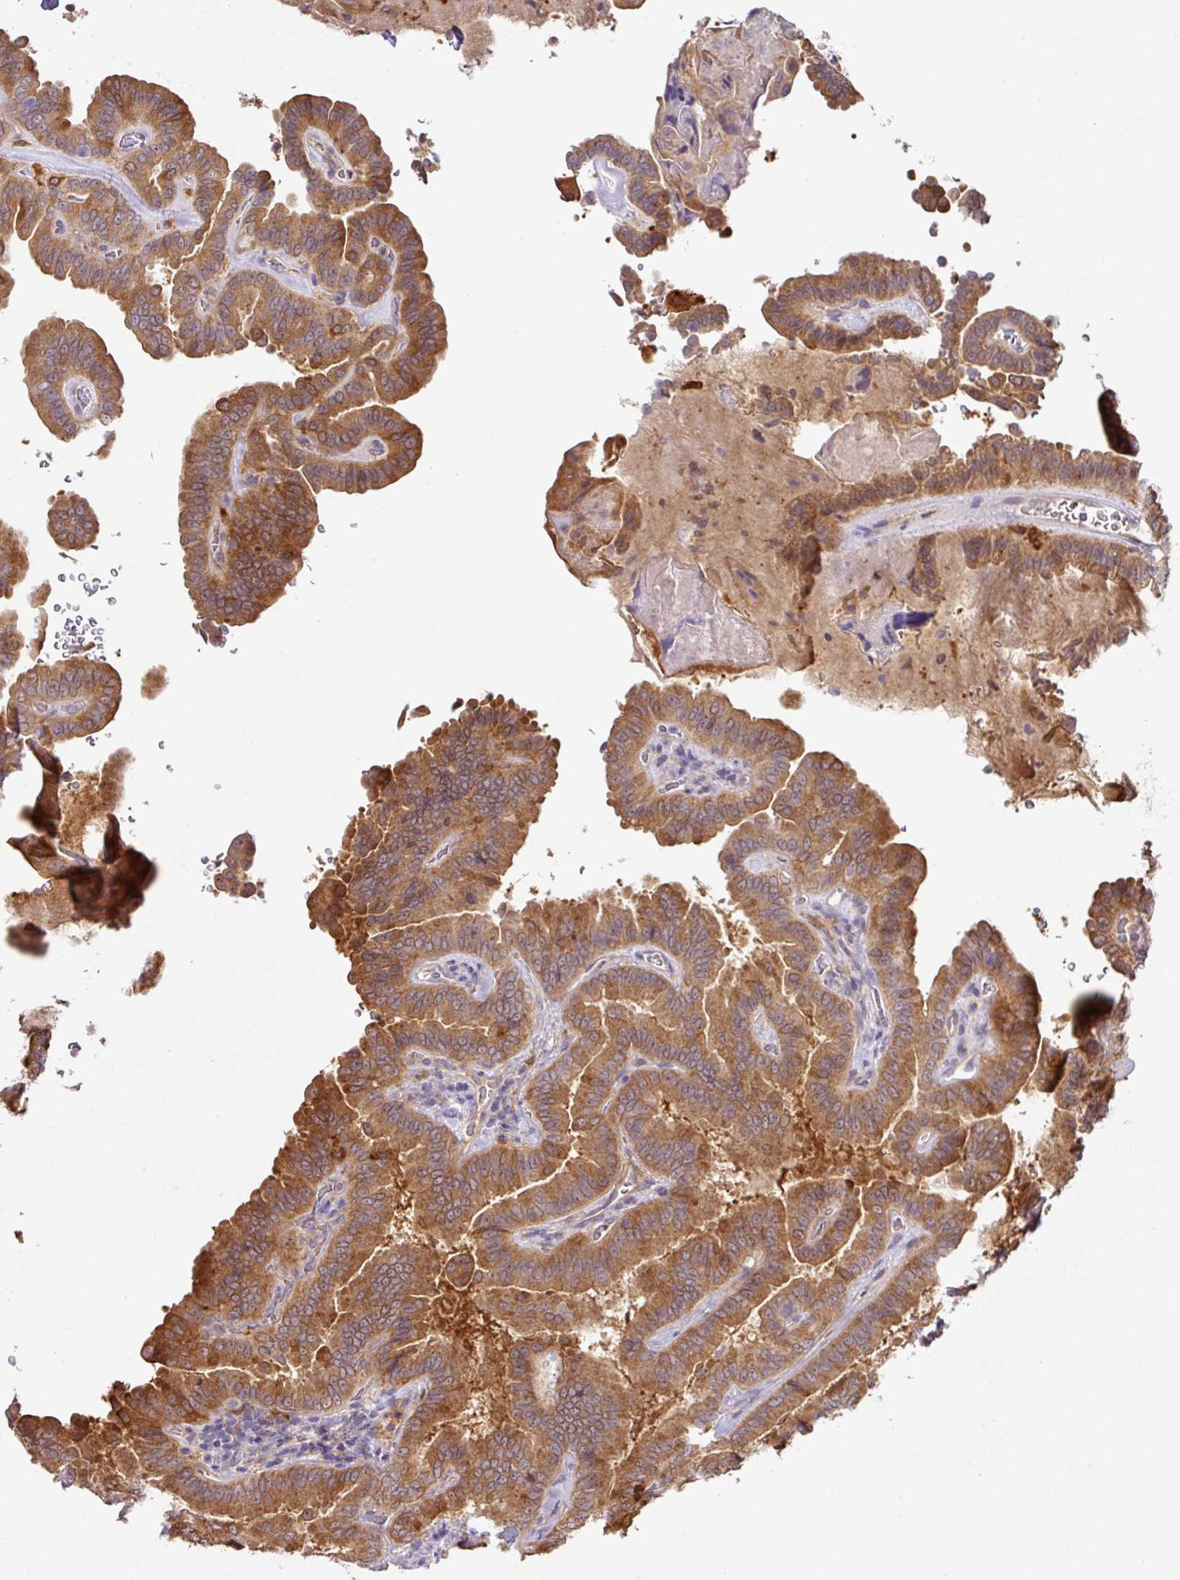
{"staining": {"intensity": "moderate", "quantity": ">75%", "location": "cytoplasmic/membranous"}, "tissue": "thyroid cancer", "cell_type": "Tumor cells", "image_type": "cancer", "snomed": [{"axis": "morphology", "description": "Papillary adenocarcinoma, NOS"}, {"axis": "topography", "description": "Thyroid gland"}], "caption": "Moderate cytoplasmic/membranous protein positivity is appreciated in about >75% of tumor cells in thyroid cancer. Nuclei are stained in blue.", "gene": "GCNT7", "patient": {"sex": "male", "age": 61}}